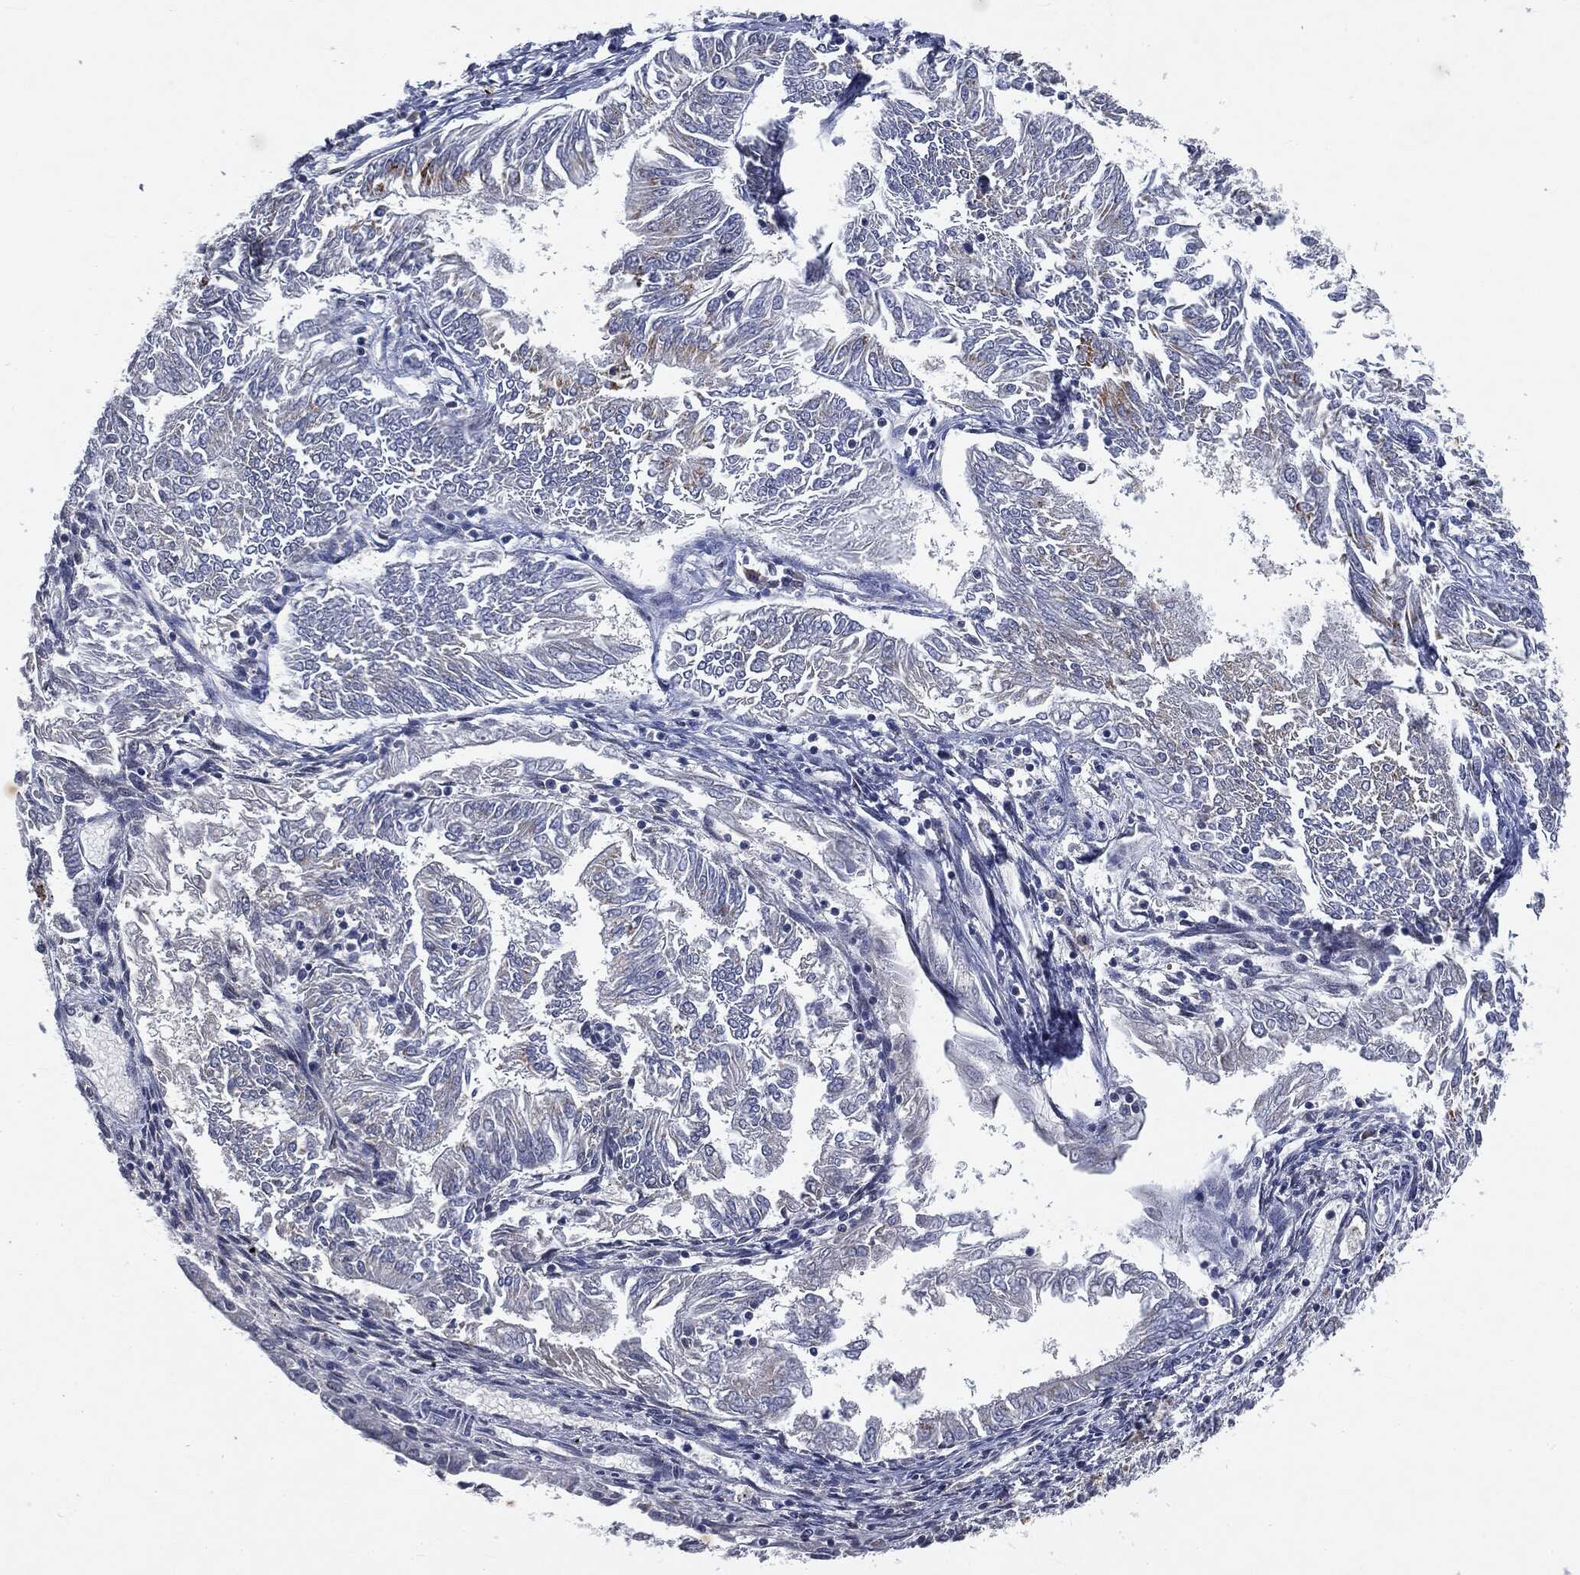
{"staining": {"intensity": "negative", "quantity": "none", "location": "none"}, "tissue": "endometrial cancer", "cell_type": "Tumor cells", "image_type": "cancer", "snomed": [{"axis": "morphology", "description": "Adenocarcinoma, NOS"}, {"axis": "topography", "description": "Endometrium"}], "caption": "Tumor cells are negative for brown protein staining in endometrial cancer (adenocarcinoma).", "gene": "CASD1", "patient": {"sex": "female", "age": 58}}